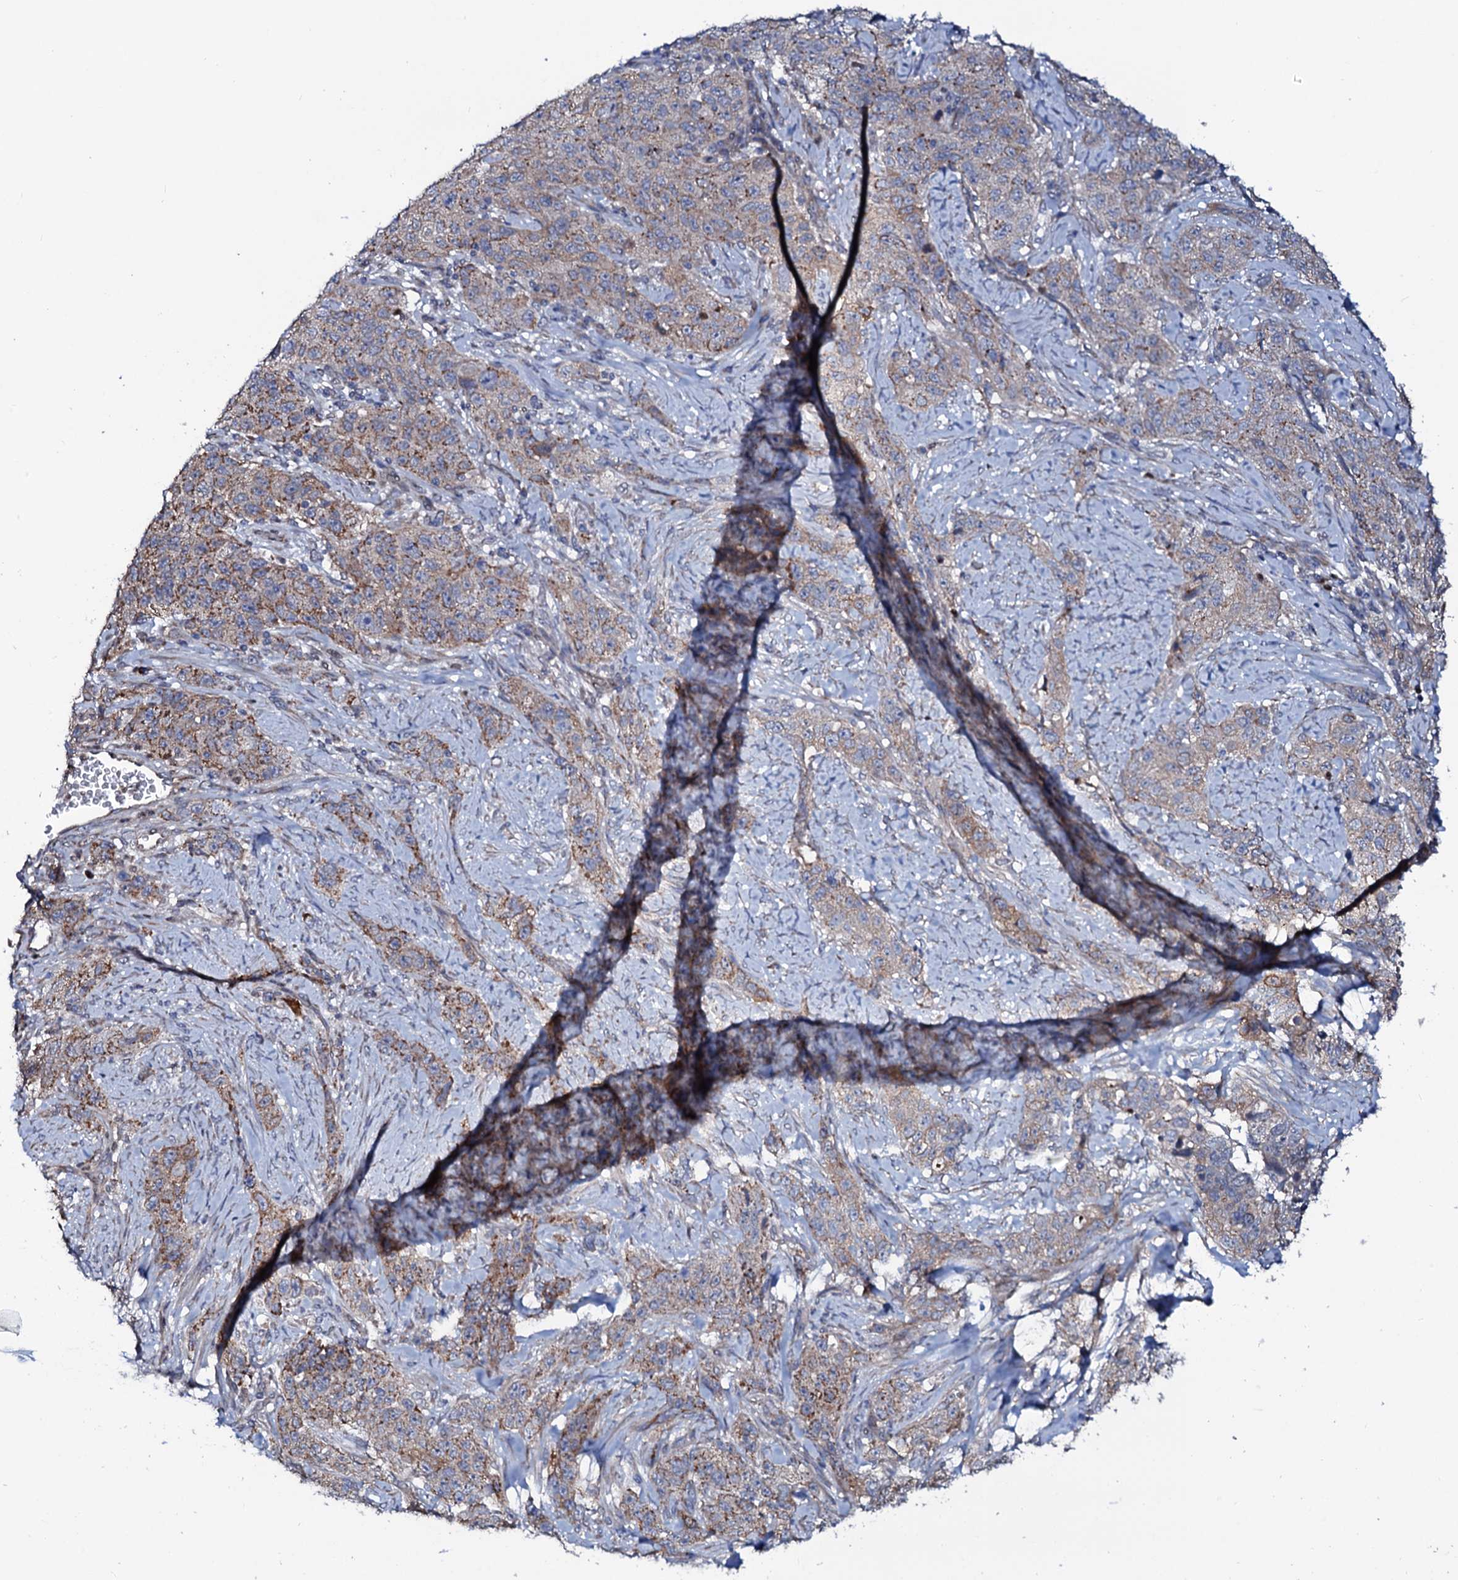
{"staining": {"intensity": "moderate", "quantity": "25%-75%", "location": "cytoplasmic/membranous"}, "tissue": "stomach cancer", "cell_type": "Tumor cells", "image_type": "cancer", "snomed": [{"axis": "morphology", "description": "Adenocarcinoma, NOS"}, {"axis": "topography", "description": "Stomach"}], "caption": "About 25%-75% of tumor cells in human adenocarcinoma (stomach) reveal moderate cytoplasmic/membranous protein expression as visualized by brown immunohistochemical staining.", "gene": "PPP1R3D", "patient": {"sex": "male", "age": 48}}